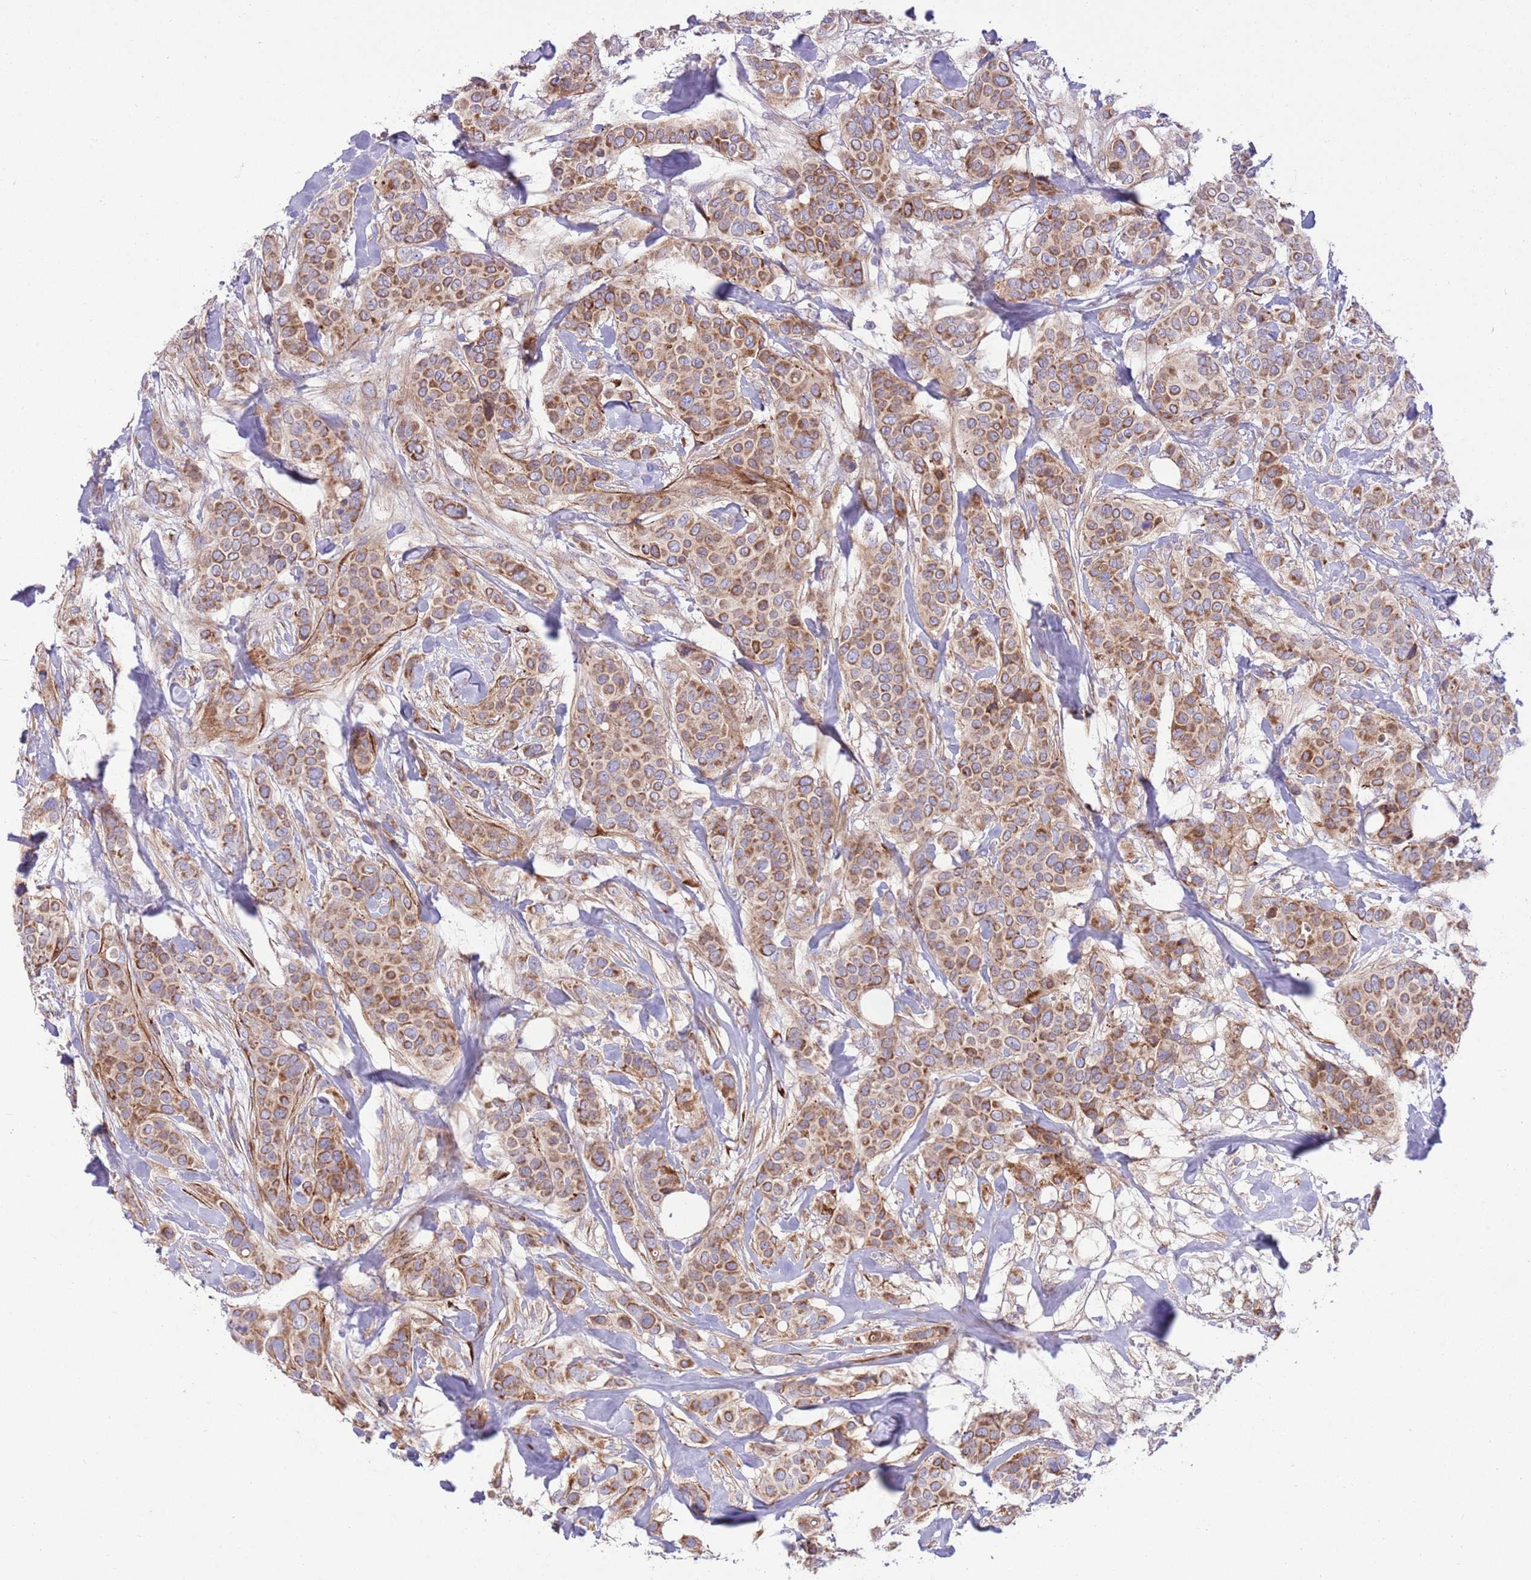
{"staining": {"intensity": "moderate", "quantity": ">75%", "location": "cytoplasmic/membranous"}, "tissue": "breast cancer", "cell_type": "Tumor cells", "image_type": "cancer", "snomed": [{"axis": "morphology", "description": "Lobular carcinoma"}, {"axis": "topography", "description": "Breast"}], "caption": "Breast lobular carcinoma stained with DAB immunohistochemistry reveals medium levels of moderate cytoplasmic/membranous positivity in about >75% of tumor cells.", "gene": "TOMM5", "patient": {"sex": "female", "age": 51}}